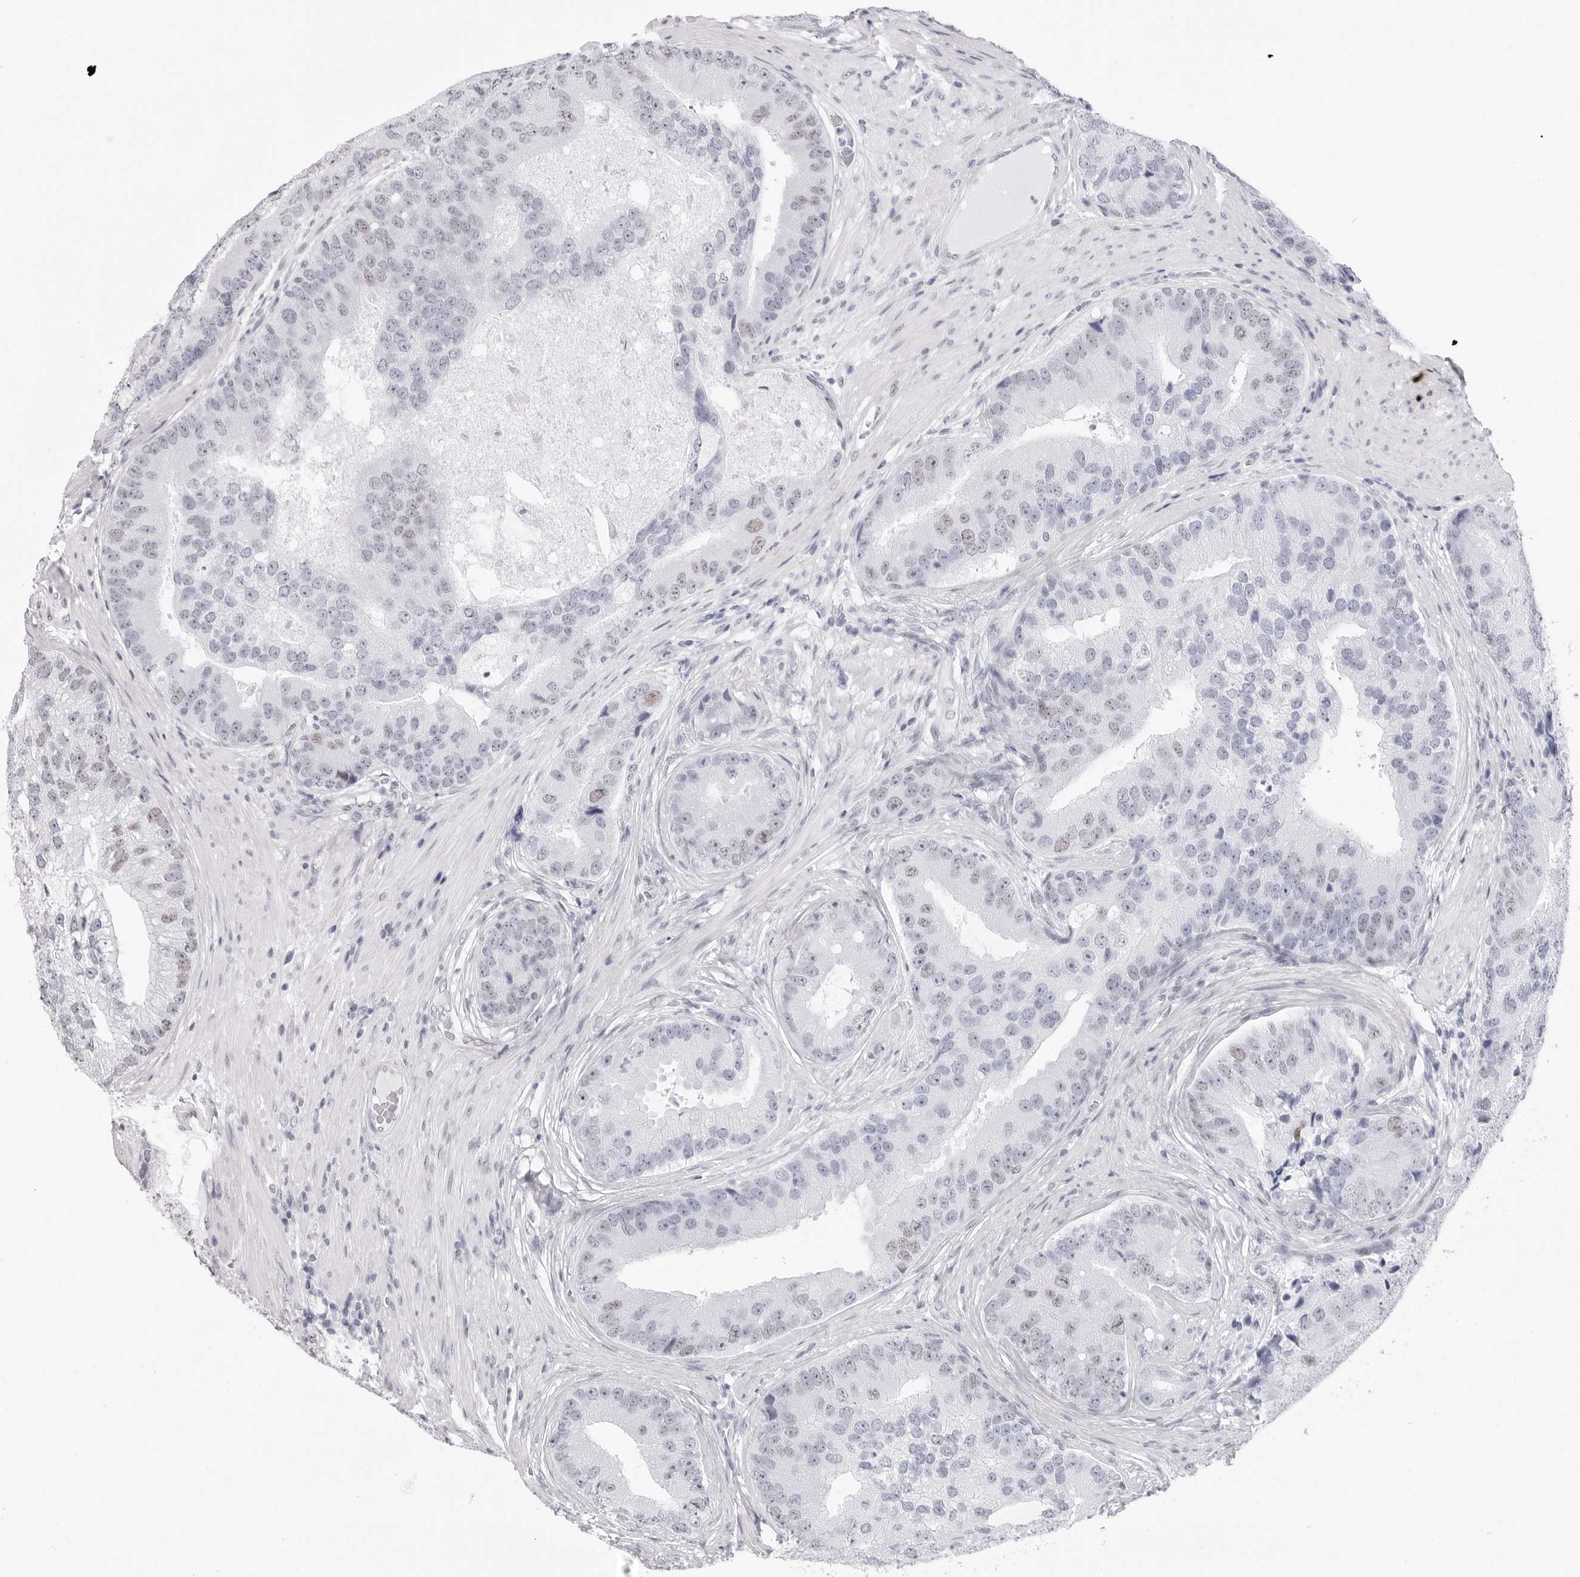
{"staining": {"intensity": "weak", "quantity": "<25%", "location": "nuclear"}, "tissue": "prostate cancer", "cell_type": "Tumor cells", "image_type": "cancer", "snomed": [{"axis": "morphology", "description": "Adenocarcinoma, High grade"}, {"axis": "topography", "description": "Prostate"}], "caption": "Immunohistochemistry of human adenocarcinoma (high-grade) (prostate) shows no staining in tumor cells. (DAB immunohistochemistry with hematoxylin counter stain).", "gene": "NASP", "patient": {"sex": "male", "age": 70}}